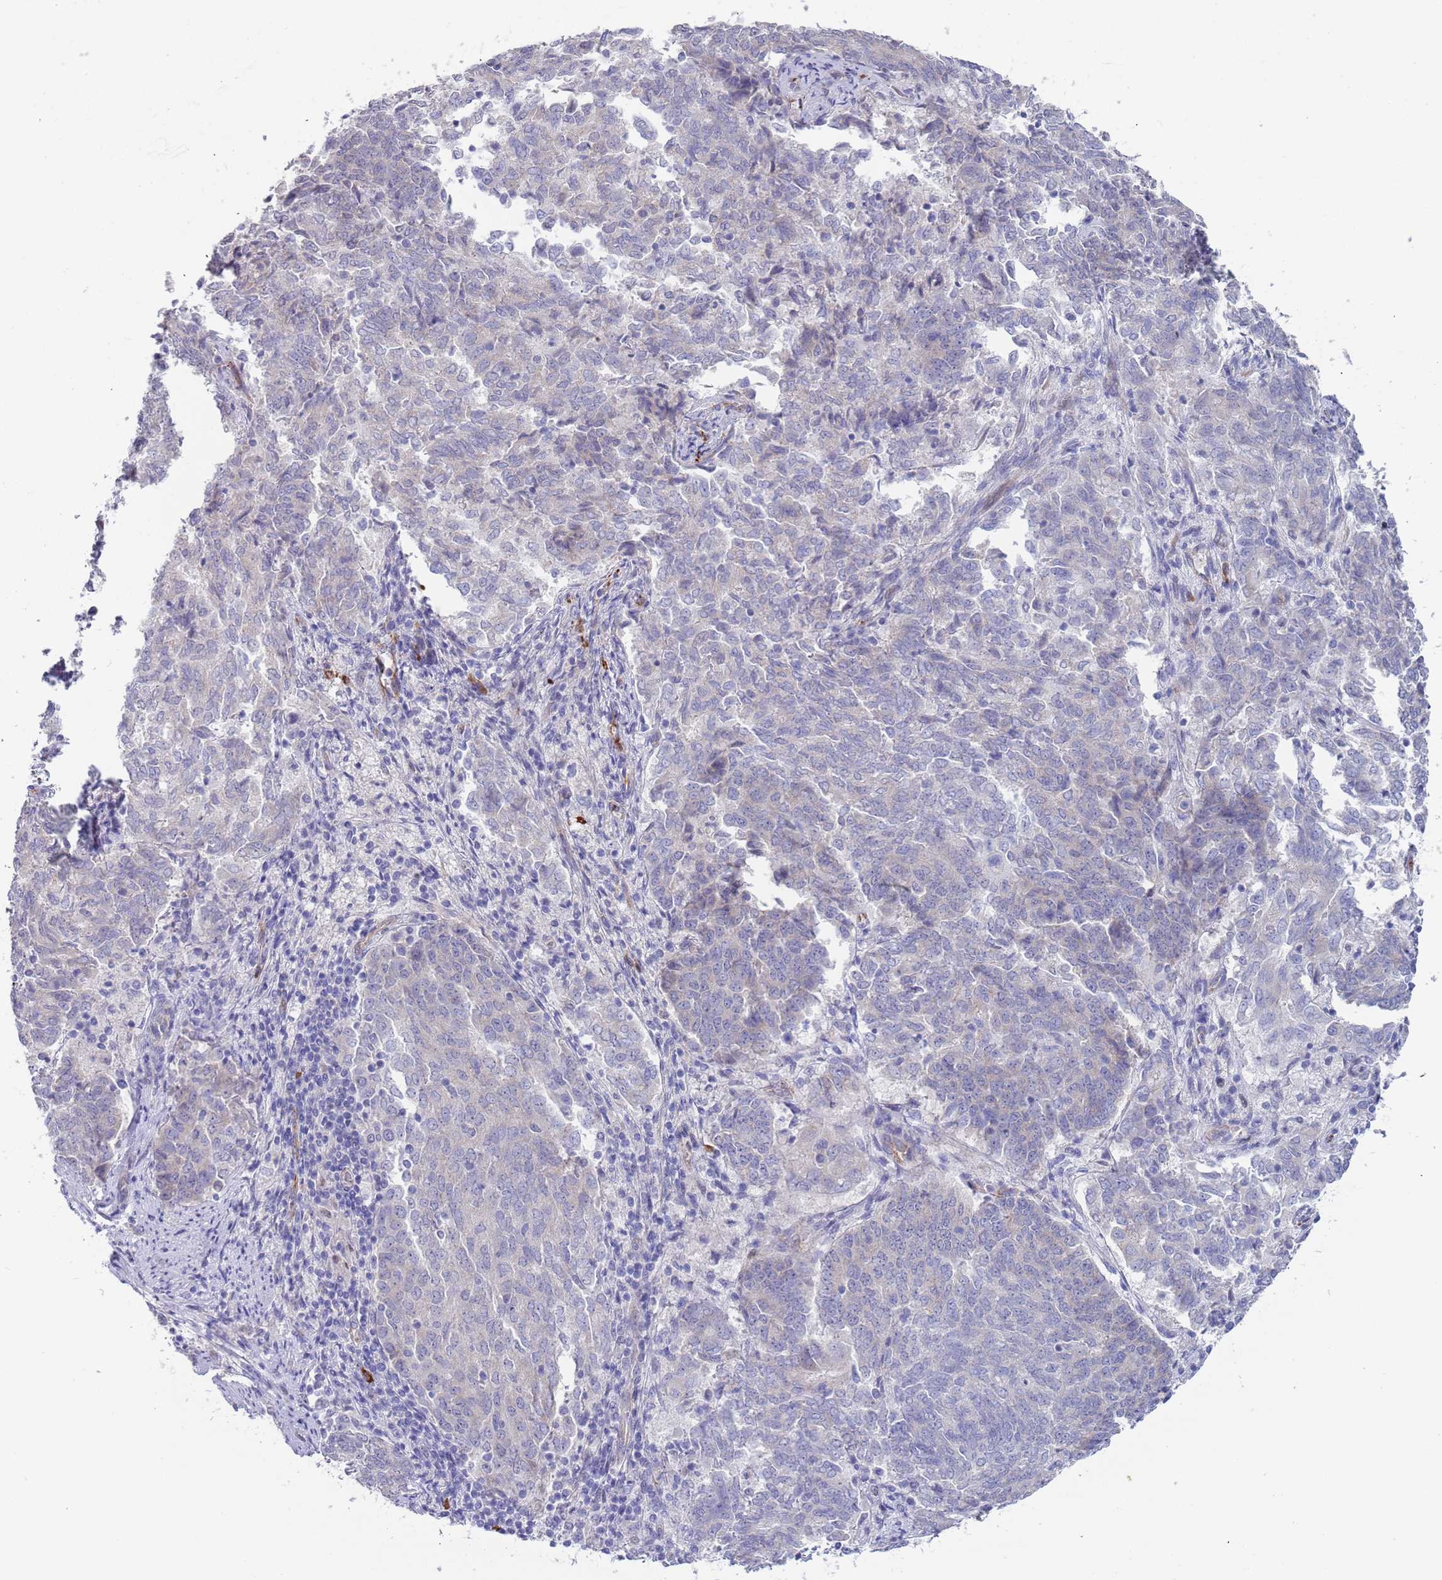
{"staining": {"intensity": "negative", "quantity": "none", "location": "none"}, "tissue": "endometrial cancer", "cell_type": "Tumor cells", "image_type": "cancer", "snomed": [{"axis": "morphology", "description": "Adenocarcinoma, NOS"}, {"axis": "topography", "description": "Endometrium"}], "caption": "This is an immunohistochemistry histopathology image of human endometrial cancer. There is no staining in tumor cells.", "gene": "TNRC6C", "patient": {"sex": "female", "age": 80}}